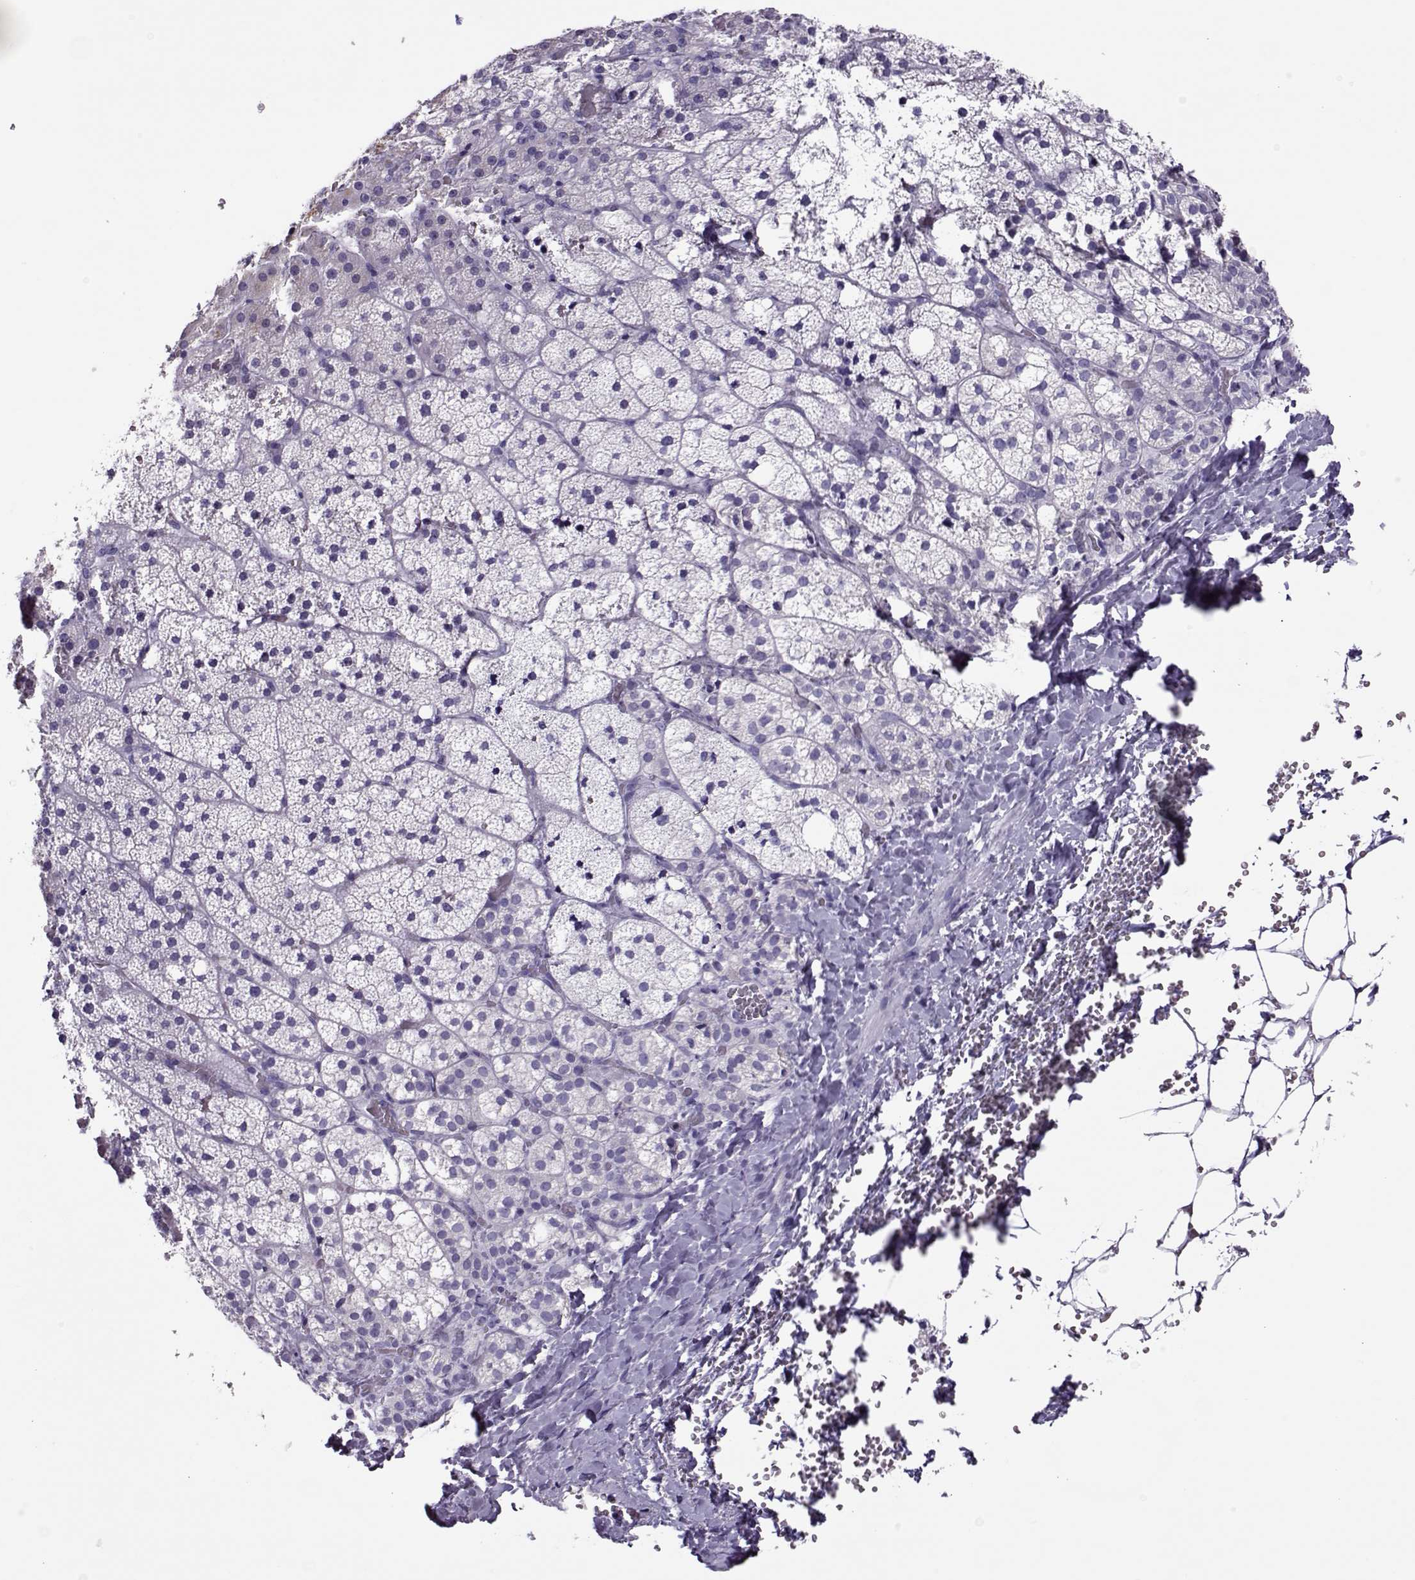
{"staining": {"intensity": "negative", "quantity": "none", "location": "none"}, "tissue": "adrenal gland", "cell_type": "Glandular cells", "image_type": "normal", "snomed": [{"axis": "morphology", "description": "Normal tissue, NOS"}, {"axis": "topography", "description": "Adrenal gland"}], "caption": "A high-resolution image shows immunohistochemistry staining of normal adrenal gland, which exhibits no significant expression in glandular cells.", "gene": "LINGO1", "patient": {"sex": "male", "age": 53}}